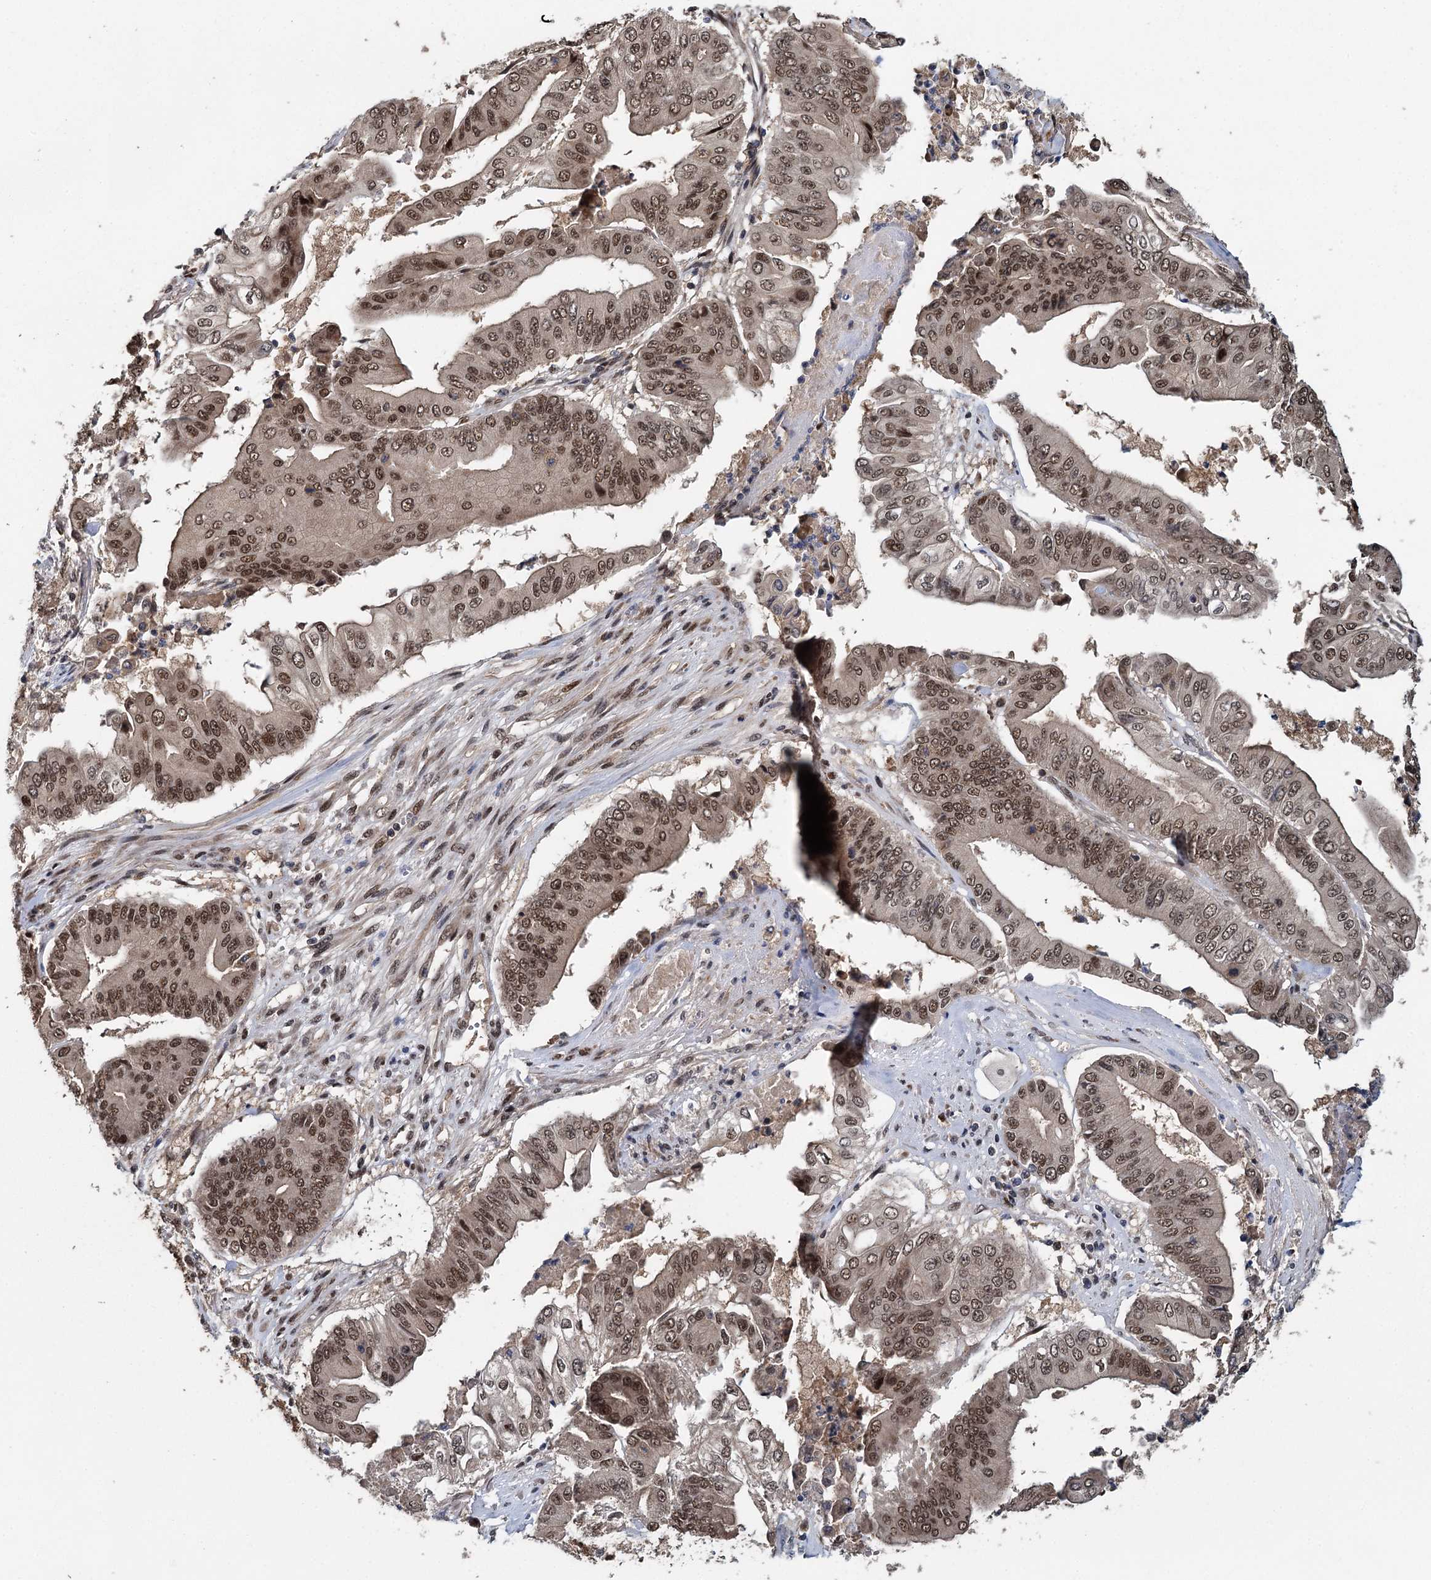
{"staining": {"intensity": "moderate", "quantity": ">75%", "location": "nuclear"}, "tissue": "pancreatic cancer", "cell_type": "Tumor cells", "image_type": "cancer", "snomed": [{"axis": "morphology", "description": "Adenocarcinoma, NOS"}, {"axis": "topography", "description": "Pancreas"}], "caption": "Protein expression analysis of human pancreatic cancer (adenocarcinoma) reveals moderate nuclear positivity in approximately >75% of tumor cells.", "gene": "MYG1", "patient": {"sex": "female", "age": 77}}